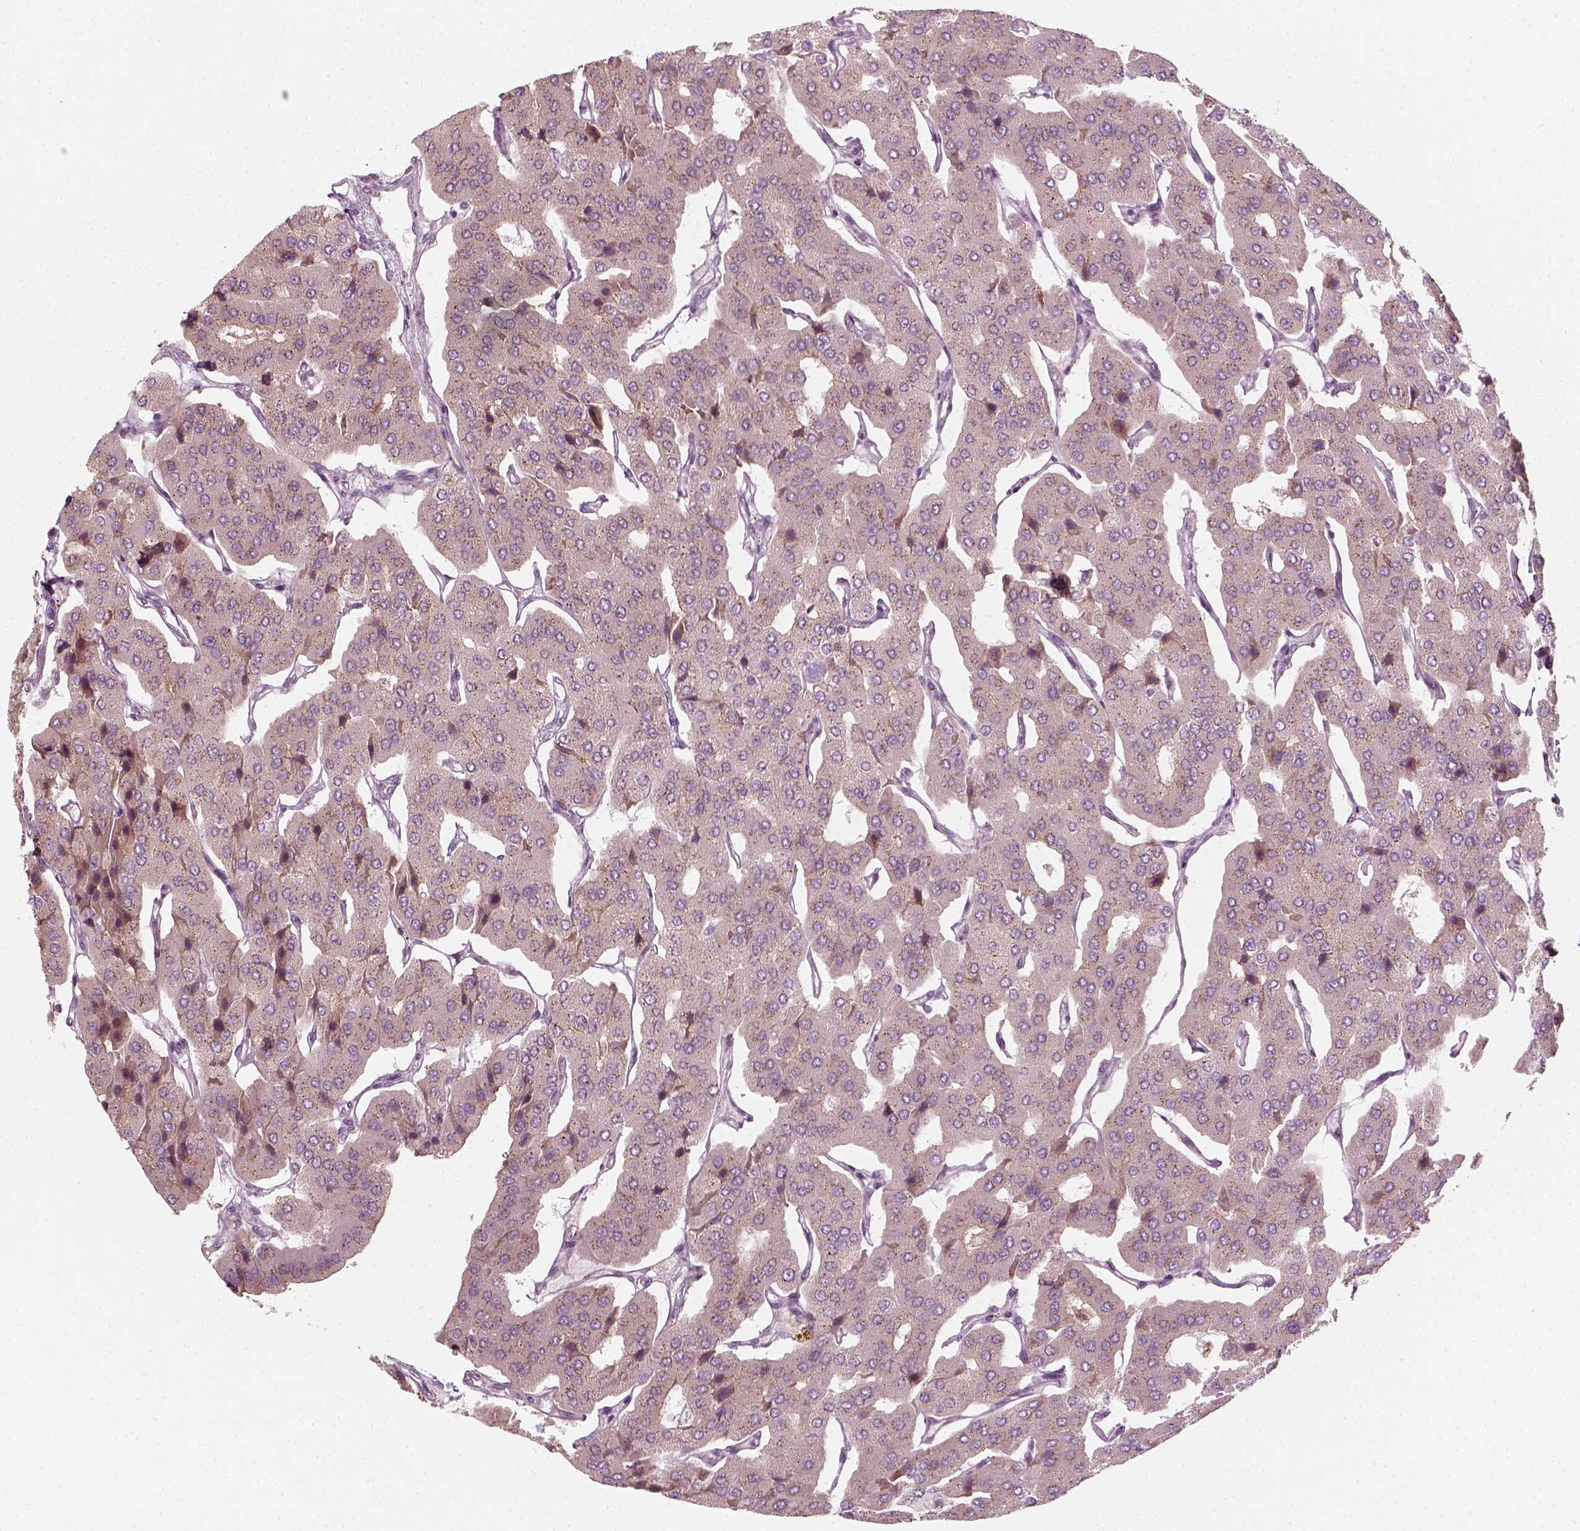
{"staining": {"intensity": "negative", "quantity": "none", "location": "none"}, "tissue": "parathyroid gland", "cell_type": "Glandular cells", "image_type": "normal", "snomed": [{"axis": "morphology", "description": "Normal tissue, NOS"}, {"axis": "morphology", "description": "Adenoma, NOS"}, {"axis": "topography", "description": "Parathyroid gland"}], "caption": "Glandular cells show no significant protein staining in benign parathyroid gland. Brightfield microscopy of immunohistochemistry (IHC) stained with DAB (brown) and hematoxylin (blue), captured at high magnification.", "gene": "MLIP", "patient": {"sex": "female", "age": 86}}